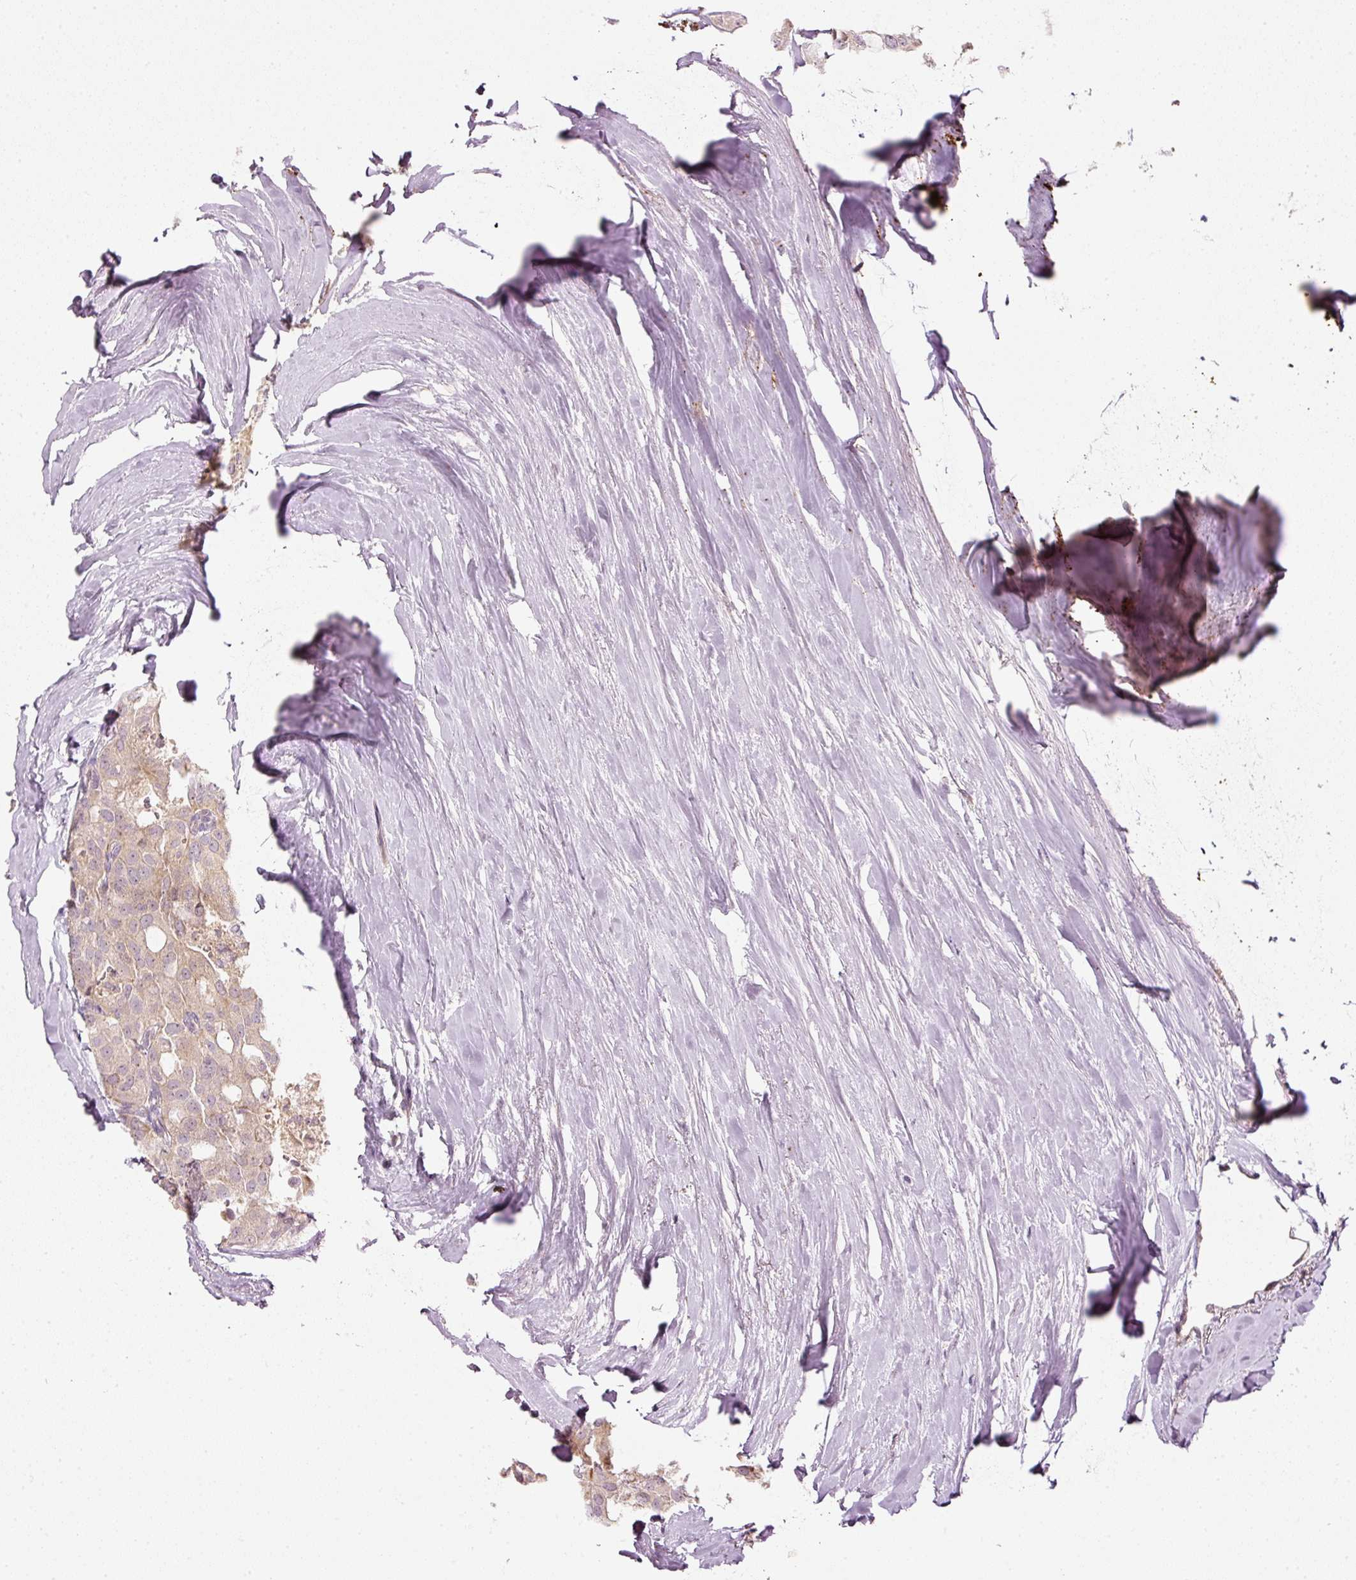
{"staining": {"intensity": "weak", "quantity": "25%-75%", "location": "cytoplasmic/membranous"}, "tissue": "thyroid cancer", "cell_type": "Tumor cells", "image_type": "cancer", "snomed": [{"axis": "morphology", "description": "Follicular adenoma carcinoma, NOS"}, {"axis": "topography", "description": "Thyroid gland"}], "caption": "DAB (3,3'-diaminobenzidine) immunohistochemical staining of follicular adenoma carcinoma (thyroid) demonstrates weak cytoplasmic/membranous protein expression in approximately 25%-75% of tumor cells.", "gene": "CDC20B", "patient": {"sex": "male", "age": 75}}